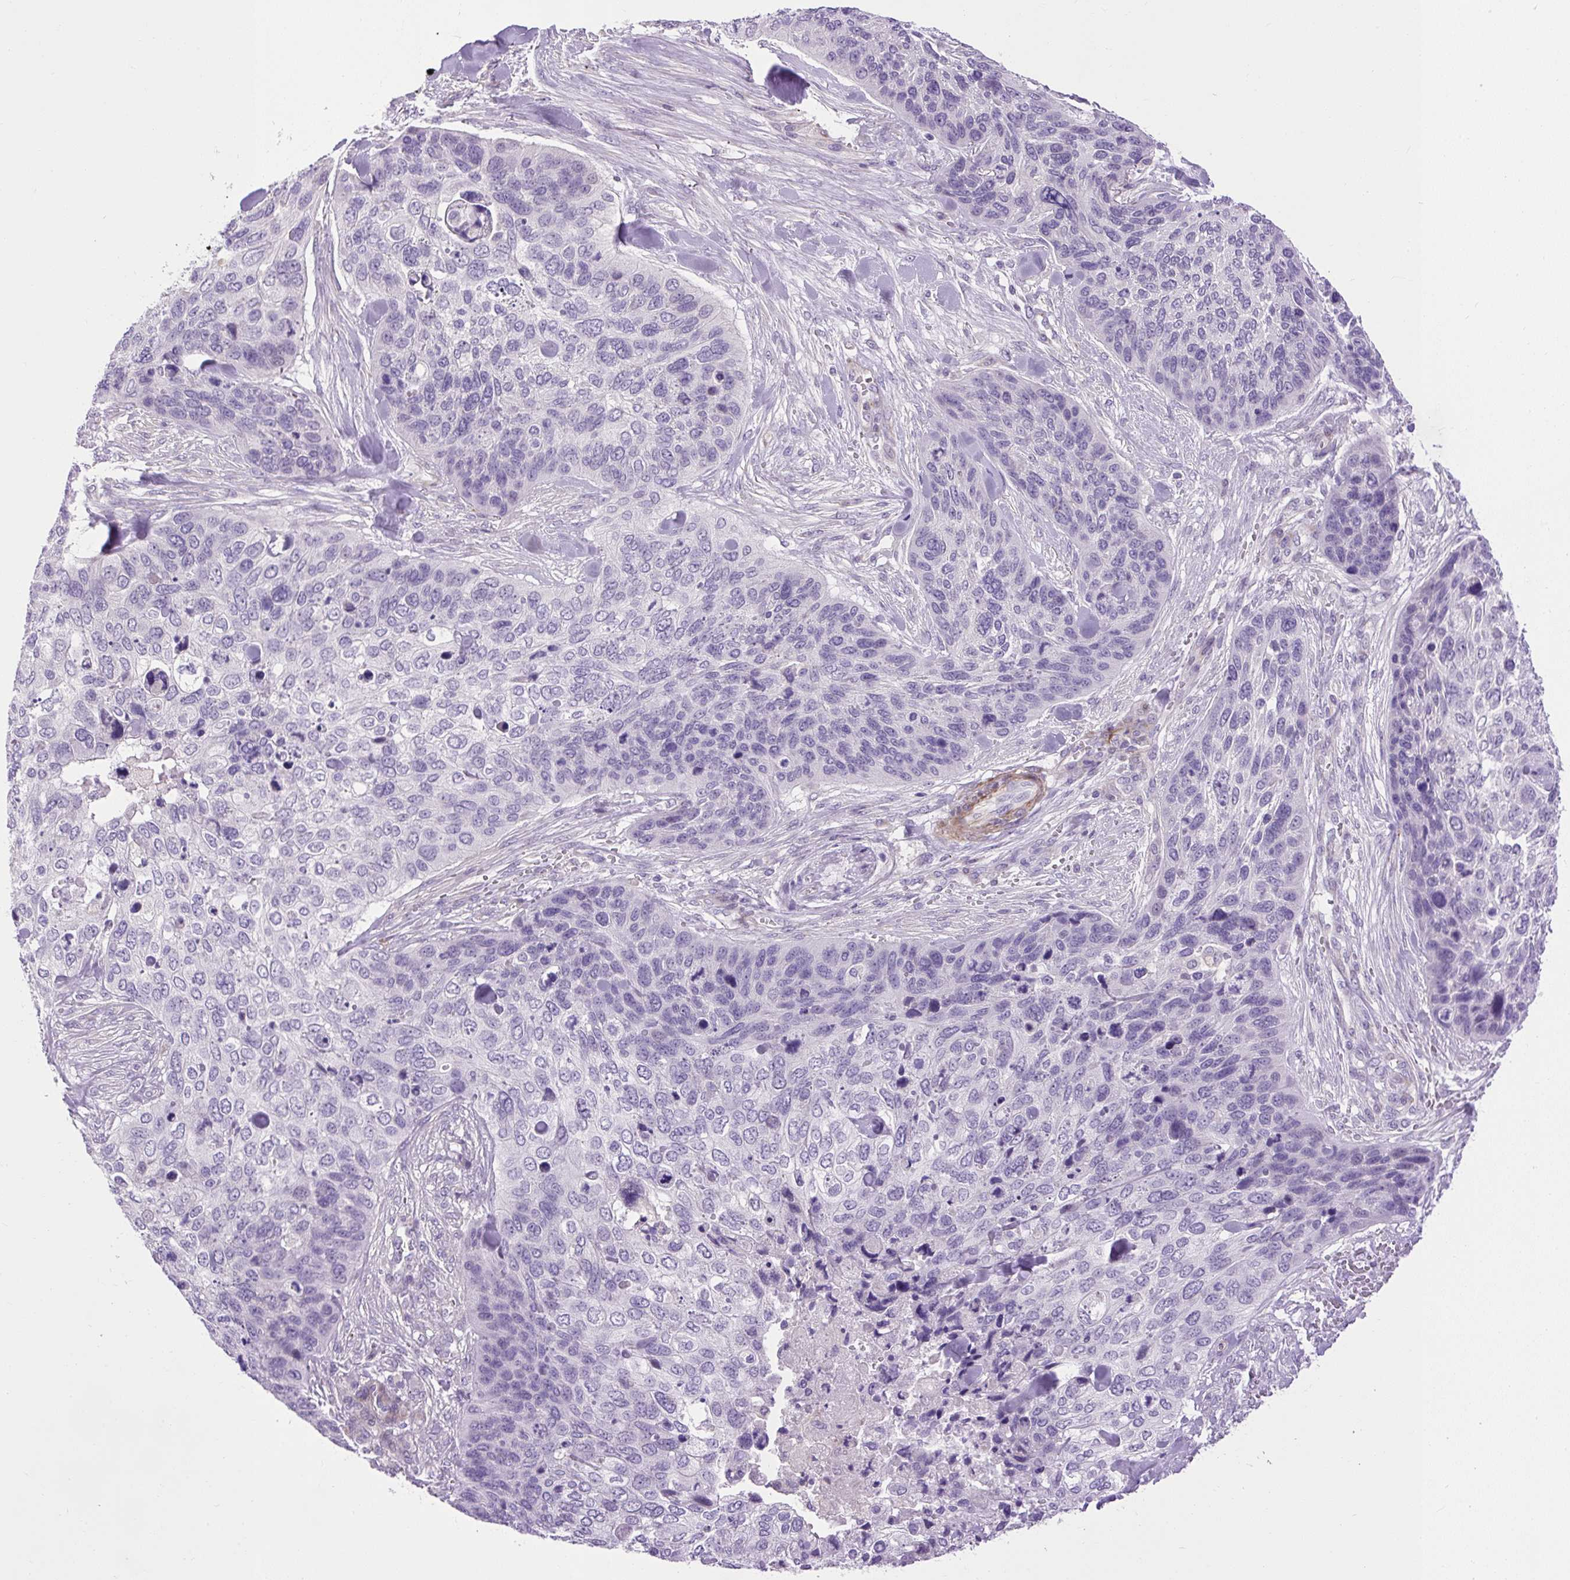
{"staining": {"intensity": "negative", "quantity": "none", "location": "none"}, "tissue": "skin cancer", "cell_type": "Tumor cells", "image_type": "cancer", "snomed": [{"axis": "morphology", "description": "Basal cell carcinoma"}, {"axis": "topography", "description": "Skin"}], "caption": "There is no significant positivity in tumor cells of skin cancer (basal cell carcinoma).", "gene": "VWA7", "patient": {"sex": "female", "age": 74}}